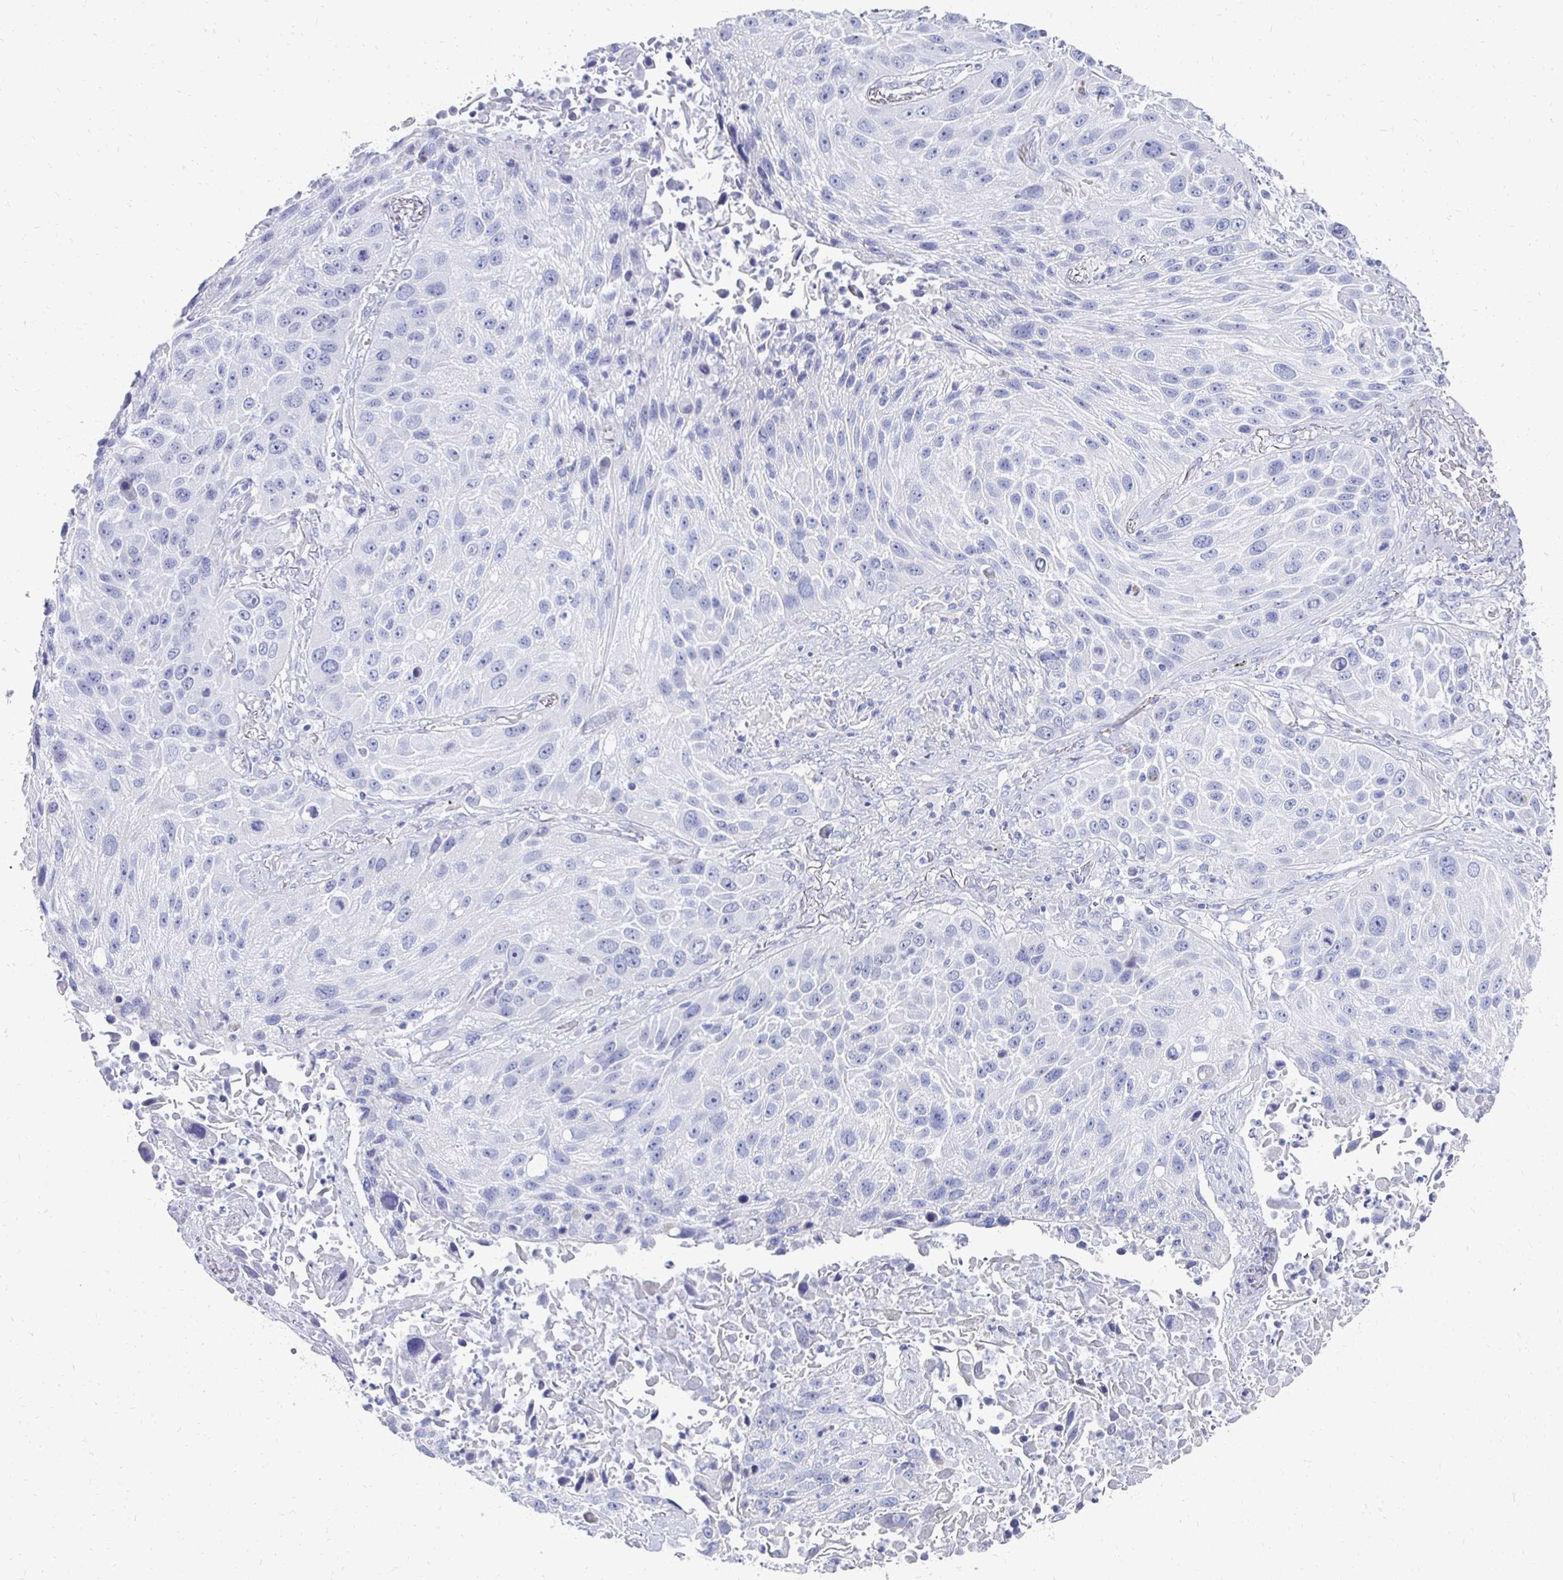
{"staining": {"intensity": "negative", "quantity": "none", "location": "none"}, "tissue": "lung cancer", "cell_type": "Tumor cells", "image_type": "cancer", "snomed": [{"axis": "morphology", "description": "Normal morphology"}, {"axis": "morphology", "description": "Squamous cell carcinoma, NOS"}, {"axis": "topography", "description": "Lymph node"}, {"axis": "topography", "description": "Lung"}], "caption": "High power microscopy histopathology image of an immunohistochemistry (IHC) image of squamous cell carcinoma (lung), revealing no significant expression in tumor cells.", "gene": "SYCP3", "patient": {"sex": "male", "age": 67}}